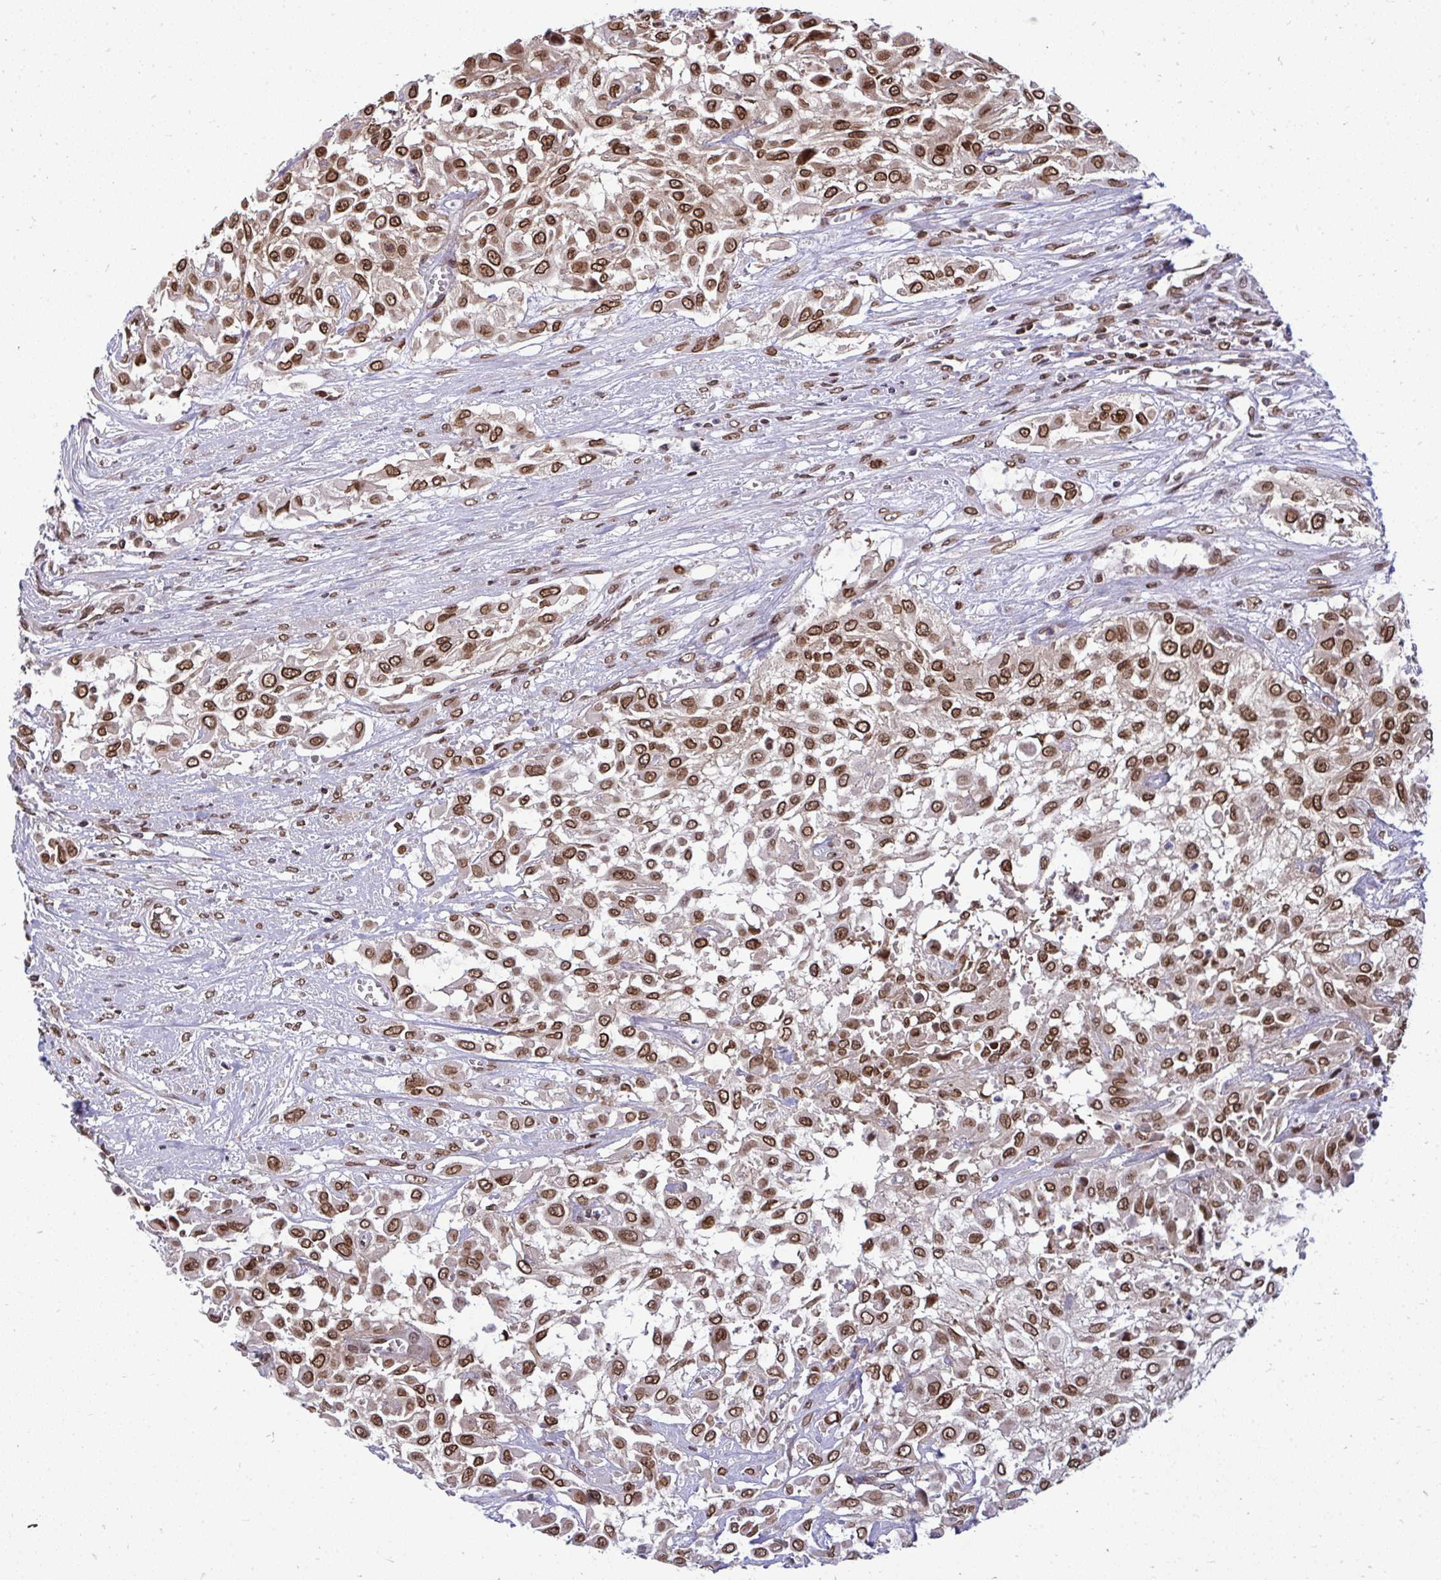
{"staining": {"intensity": "strong", "quantity": ">75%", "location": "cytoplasmic/membranous,nuclear"}, "tissue": "urothelial cancer", "cell_type": "Tumor cells", "image_type": "cancer", "snomed": [{"axis": "morphology", "description": "Urothelial carcinoma, High grade"}, {"axis": "topography", "description": "Urinary bladder"}], "caption": "Urothelial cancer was stained to show a protein in brown. There is high levels of strong cytoplasmic/membranous and nuclear staining in approximately >75% of tumor cells.", "gene": "JPT1", "patient": {"sex": "male", "age": 57}}